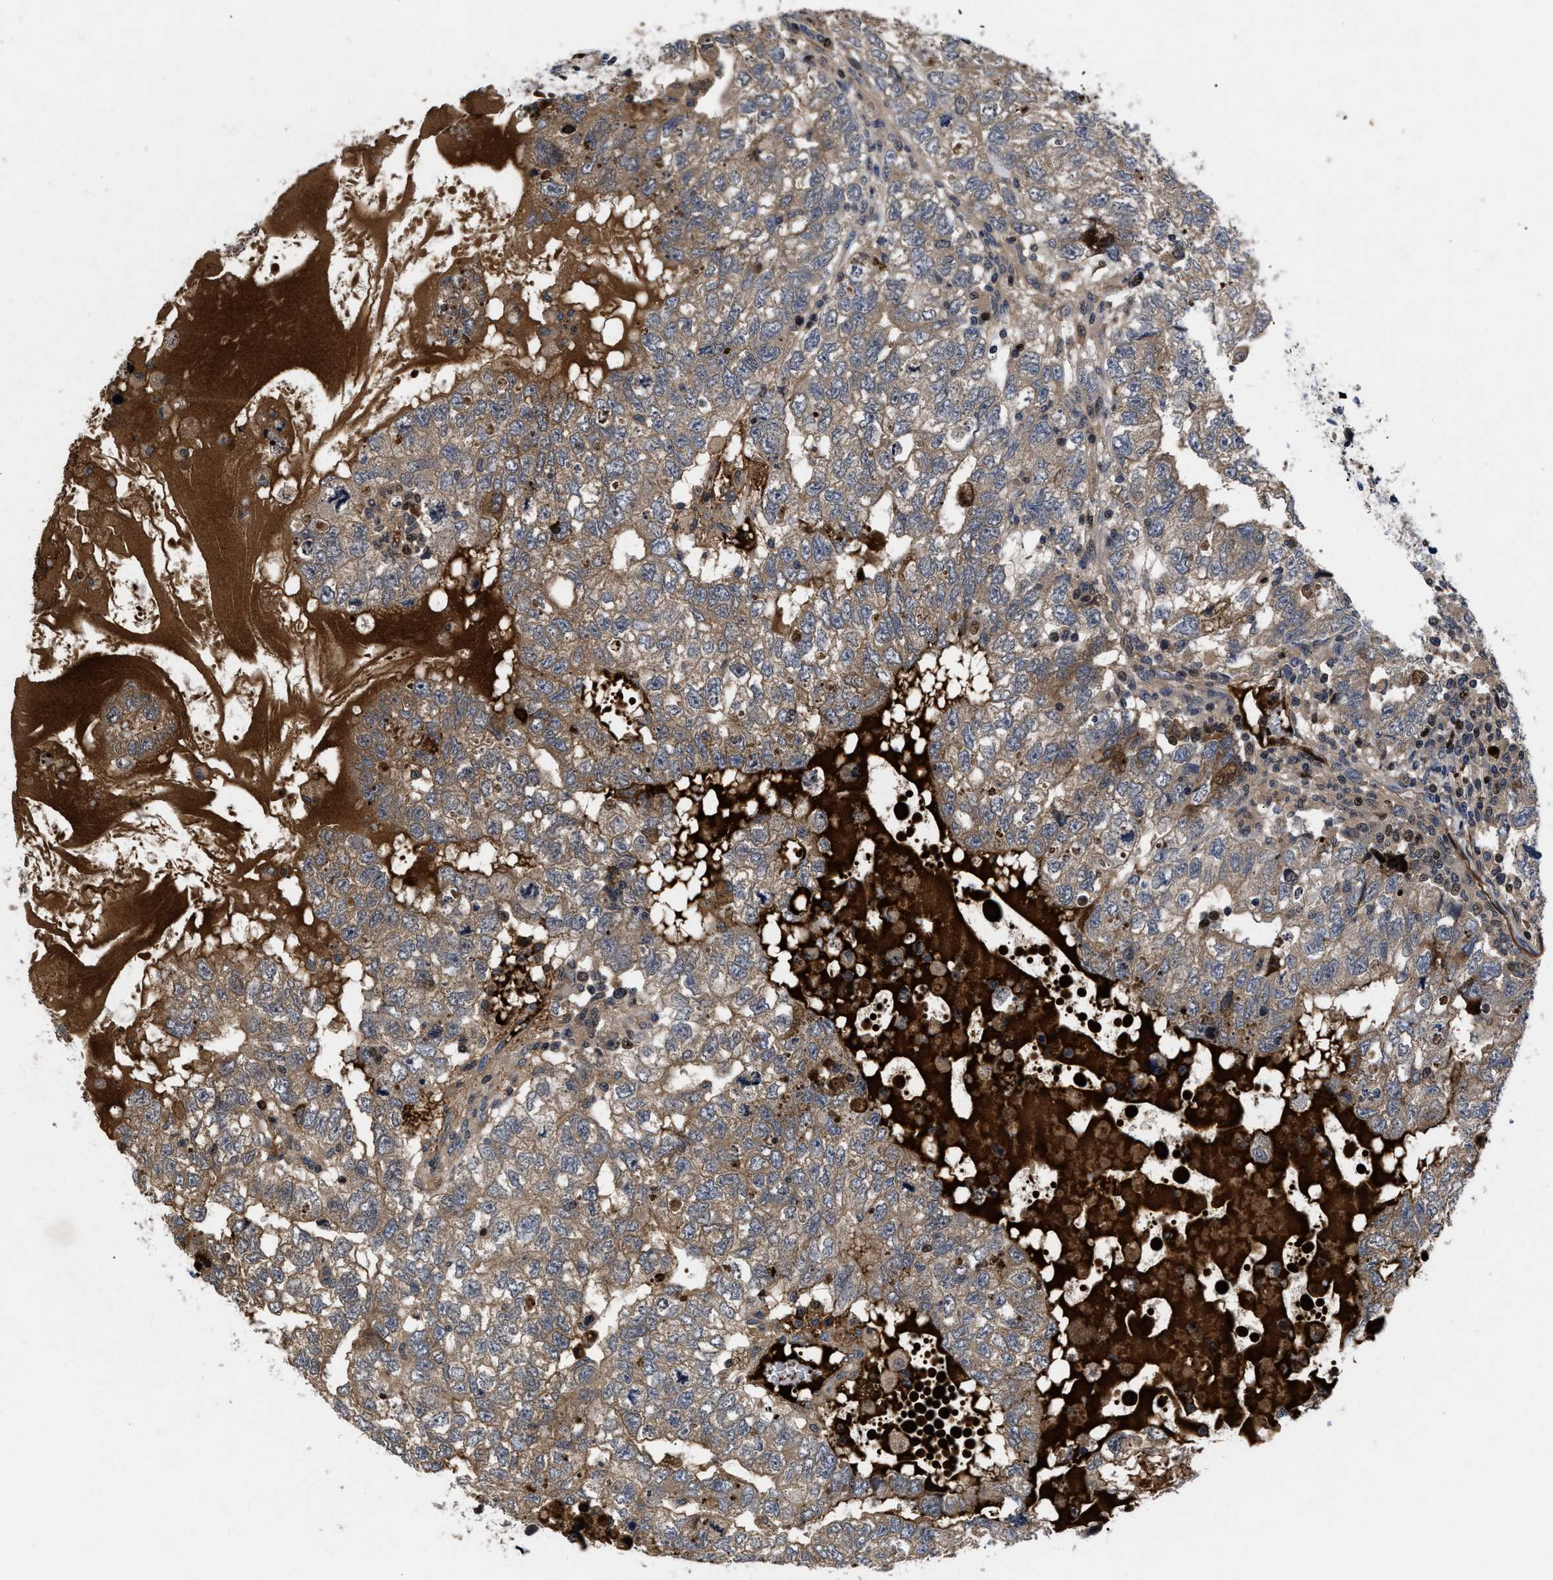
{"staining": {"intensity": "moderate", "quantity": "25%-75%", "location": "cytoplasmic/membranous"}, "tissue": "testis cancer", "cell_type": "Tumor cells", "image_type": "cancer", "snomed": [{"axis": "morphology", "description": "Carcinoma, Embryonal, NOS"}, {"axis": "topography", "description": "Testis"}], "caption": "Testis cancer (embryonal carcinoma) tissue shows moderate cytoplasmic/membranous positivity in about 25%-75% of tumor cells", "gene": "FAM200A", "patient": {"sex": "male", "age": 36}}